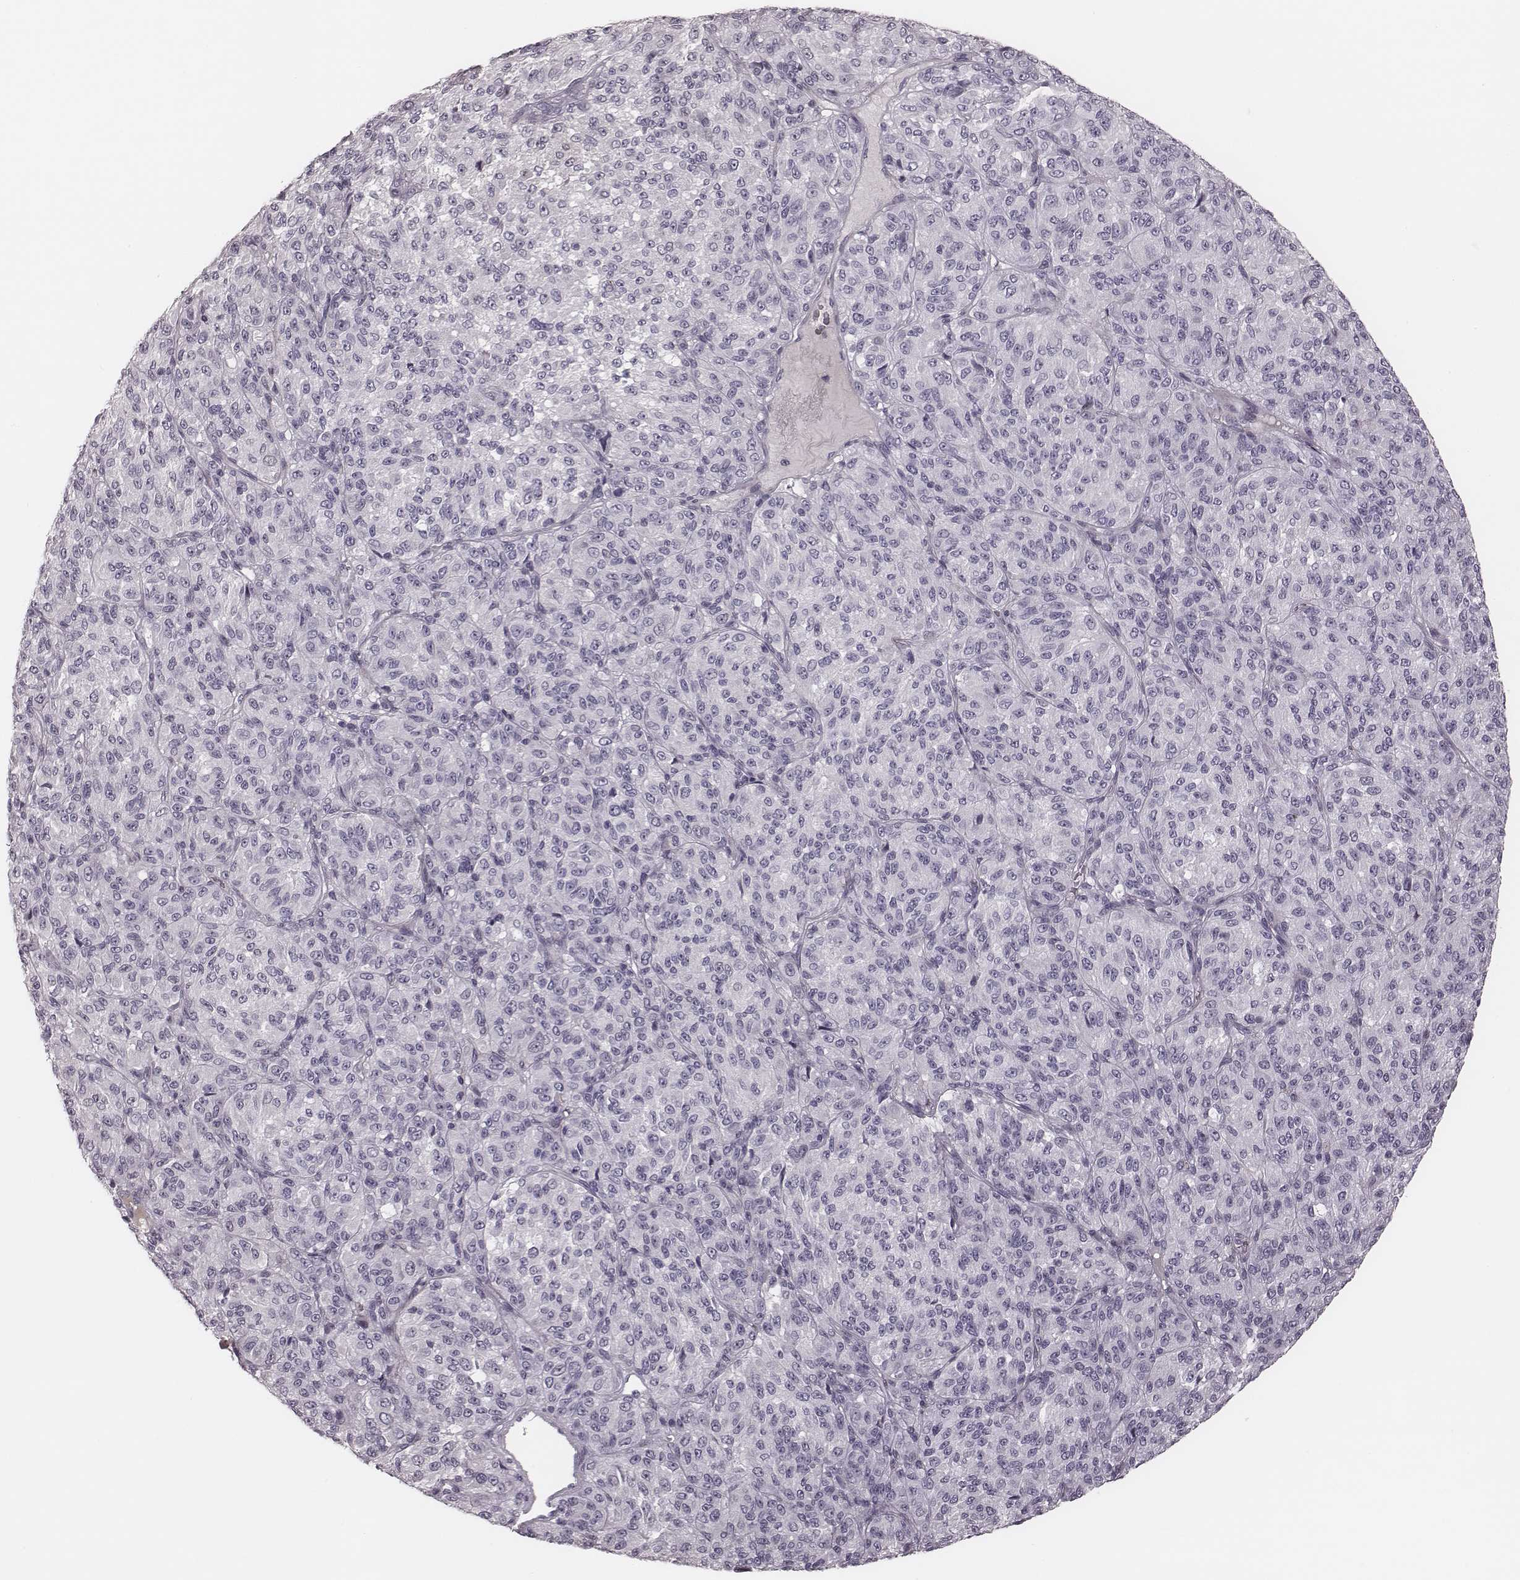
{"staining": {"intensity": "negative", "quantity": "none", "location": "none"}, "tissue": "melanoma", "cell_type": "Tumor cells", "image_type": "cancer", "snomed": [{"axis": "morphology", "description": "Malignant melanoma, Metastatic site"}, {"axis": "topography", "description": "Brain"}], "caption": "Melanoma stained for a protein using immunohistochemistry (IHC) demonstrates no staining tumor cells.", "gene": "S100Z", "patient": {"sex": "female", "age": 56}}